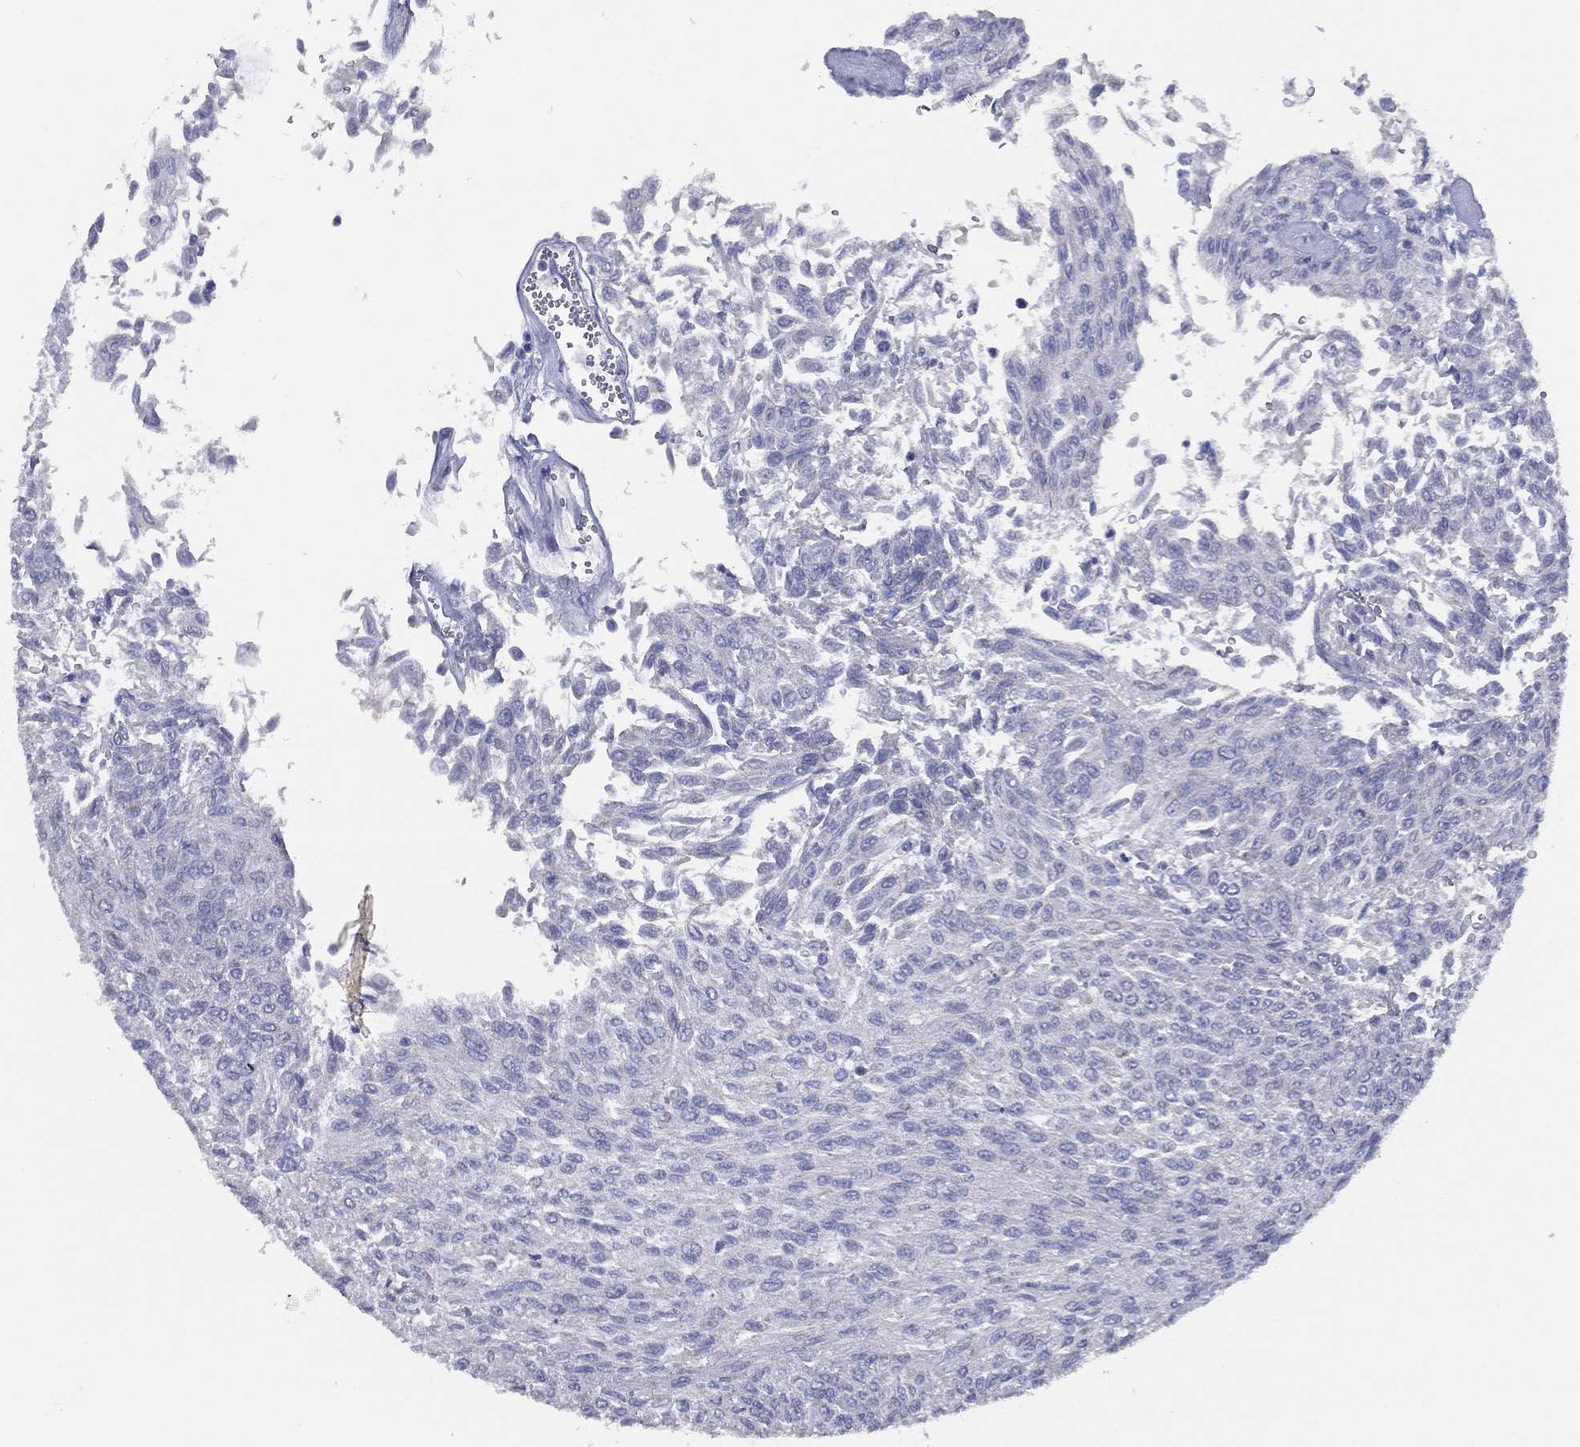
{"staining": {"intensity": "negative", "quantity": "none", "location": "none"}, "tissue": "urothelial cancer", "cell_type": "Tumor cells", "image_type": "cancer", "snomed": [{"axis": "morphology", "description": "Urothelial carcinoma, Low grade"}, {"axis": "topography", "description": "Urinary bladder"}], "caption": "An IHC photomicrograph of urothelial carcinoma (low-grade) is shown. There is no staining in tumor cells of urothelial carcinoma (low-grade). (Brightfield microscopy of DAB immunohistochemistry (IHC) at high magnification).", "gene": "SLC13A4", "patient": {"sex": "male", "age": 78}}